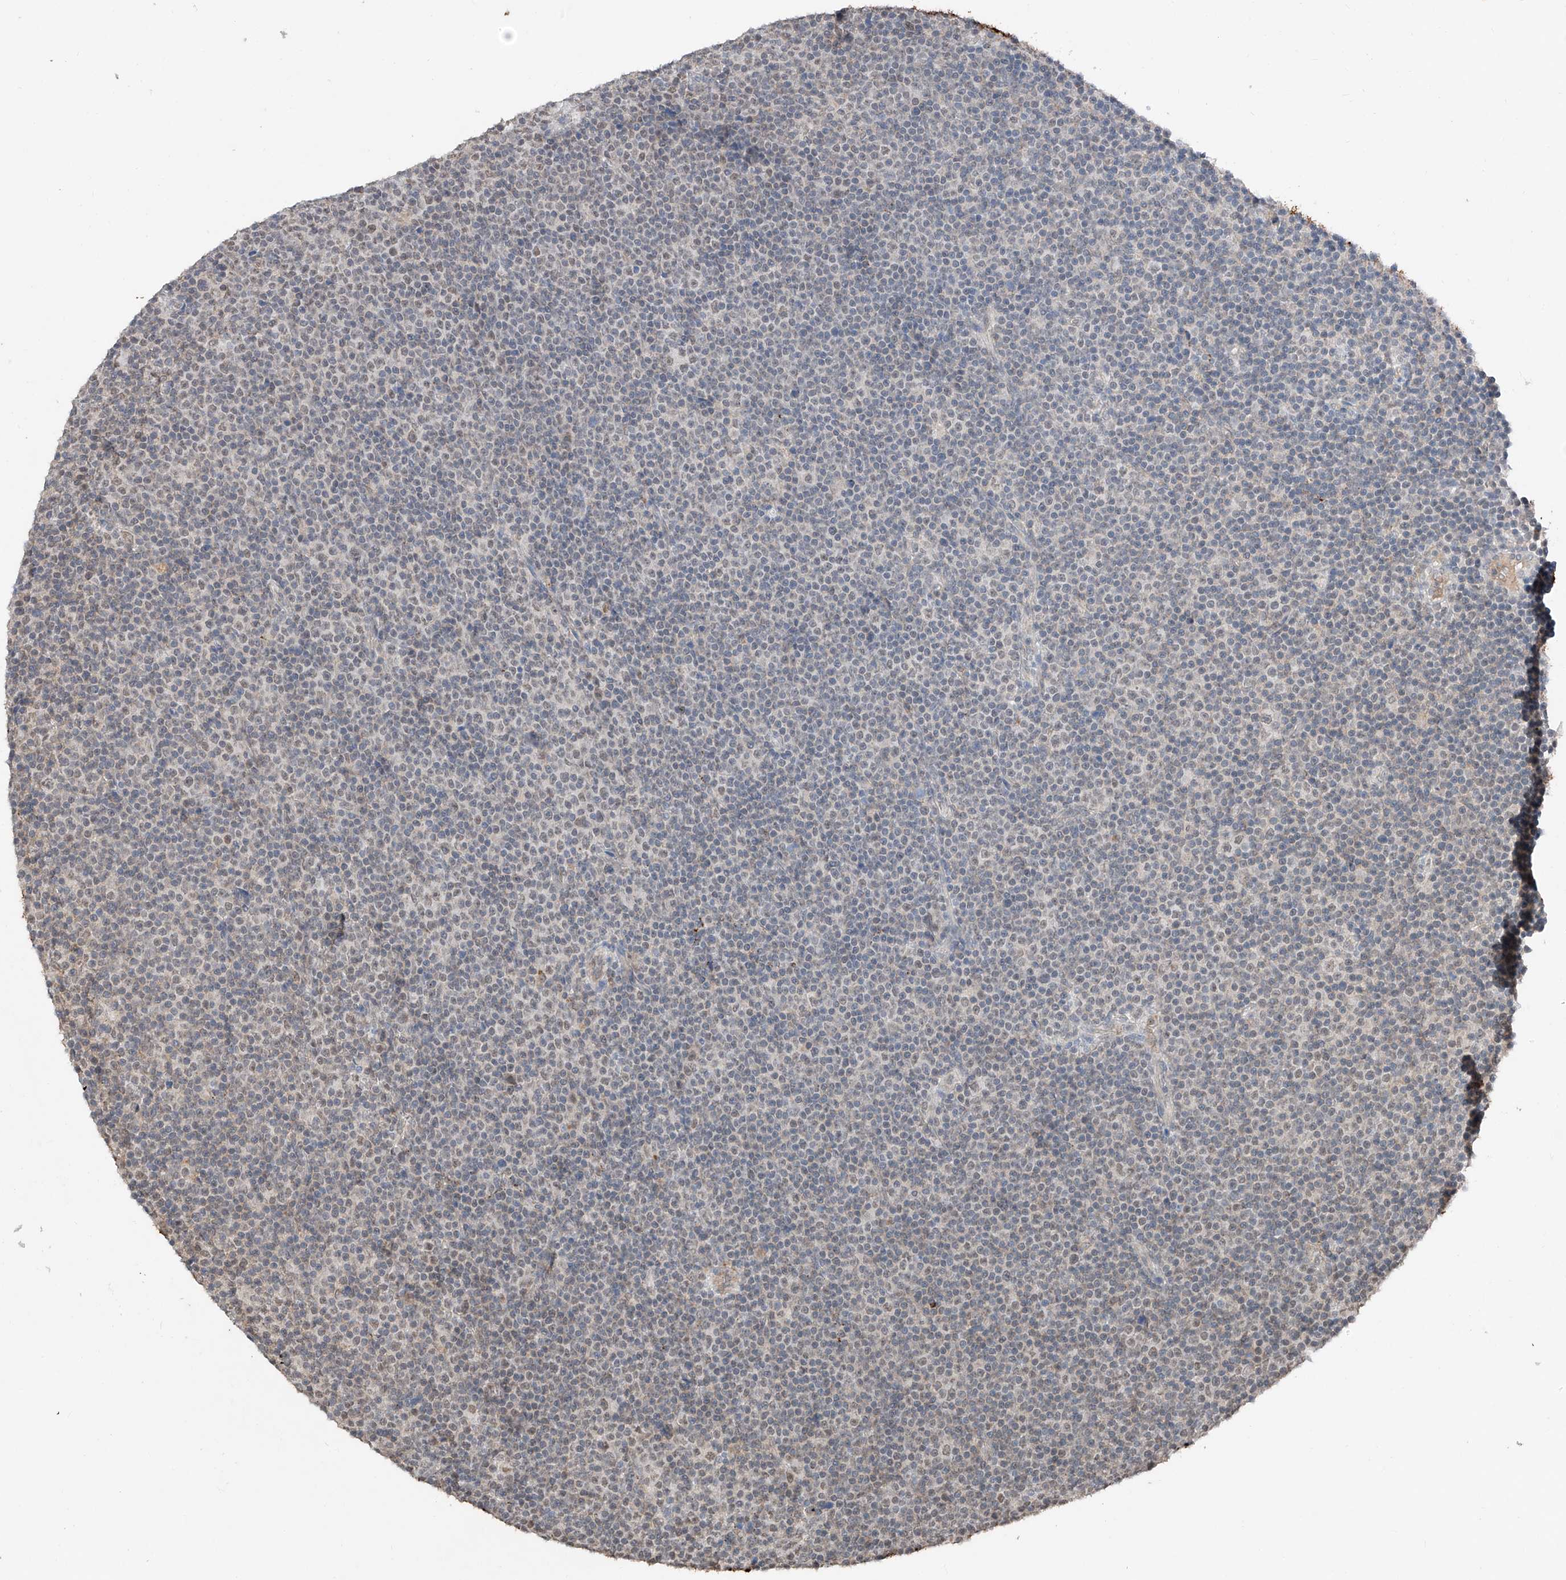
{"staining": {"intensity": "negative", "quantity": "none", "location": "none"}, "tissue": "lymphoma", "cell_type": "Tumor cells", "image_type": "cancer", "snomed": [{"axis": "morphology", "description": "Malignant lymphoma, non-Hodgkin's type, Low grade"}, {"axis": "topography", "description": "Lymph node"}], "caption": "High power microscopy micrograph of an immunohistochemistry micrograph of malignant lymphoma, non-Hodgkin's type (low-grade), revealing no significant expression in tumor cells. The staining is performed using DAB (3,3'-diaminobenzidine) brown chromogen with nuclei counter-stained in using hematoxylin.", "gene": "TBX4", "patient": {"sex": "female", "age": 67}}